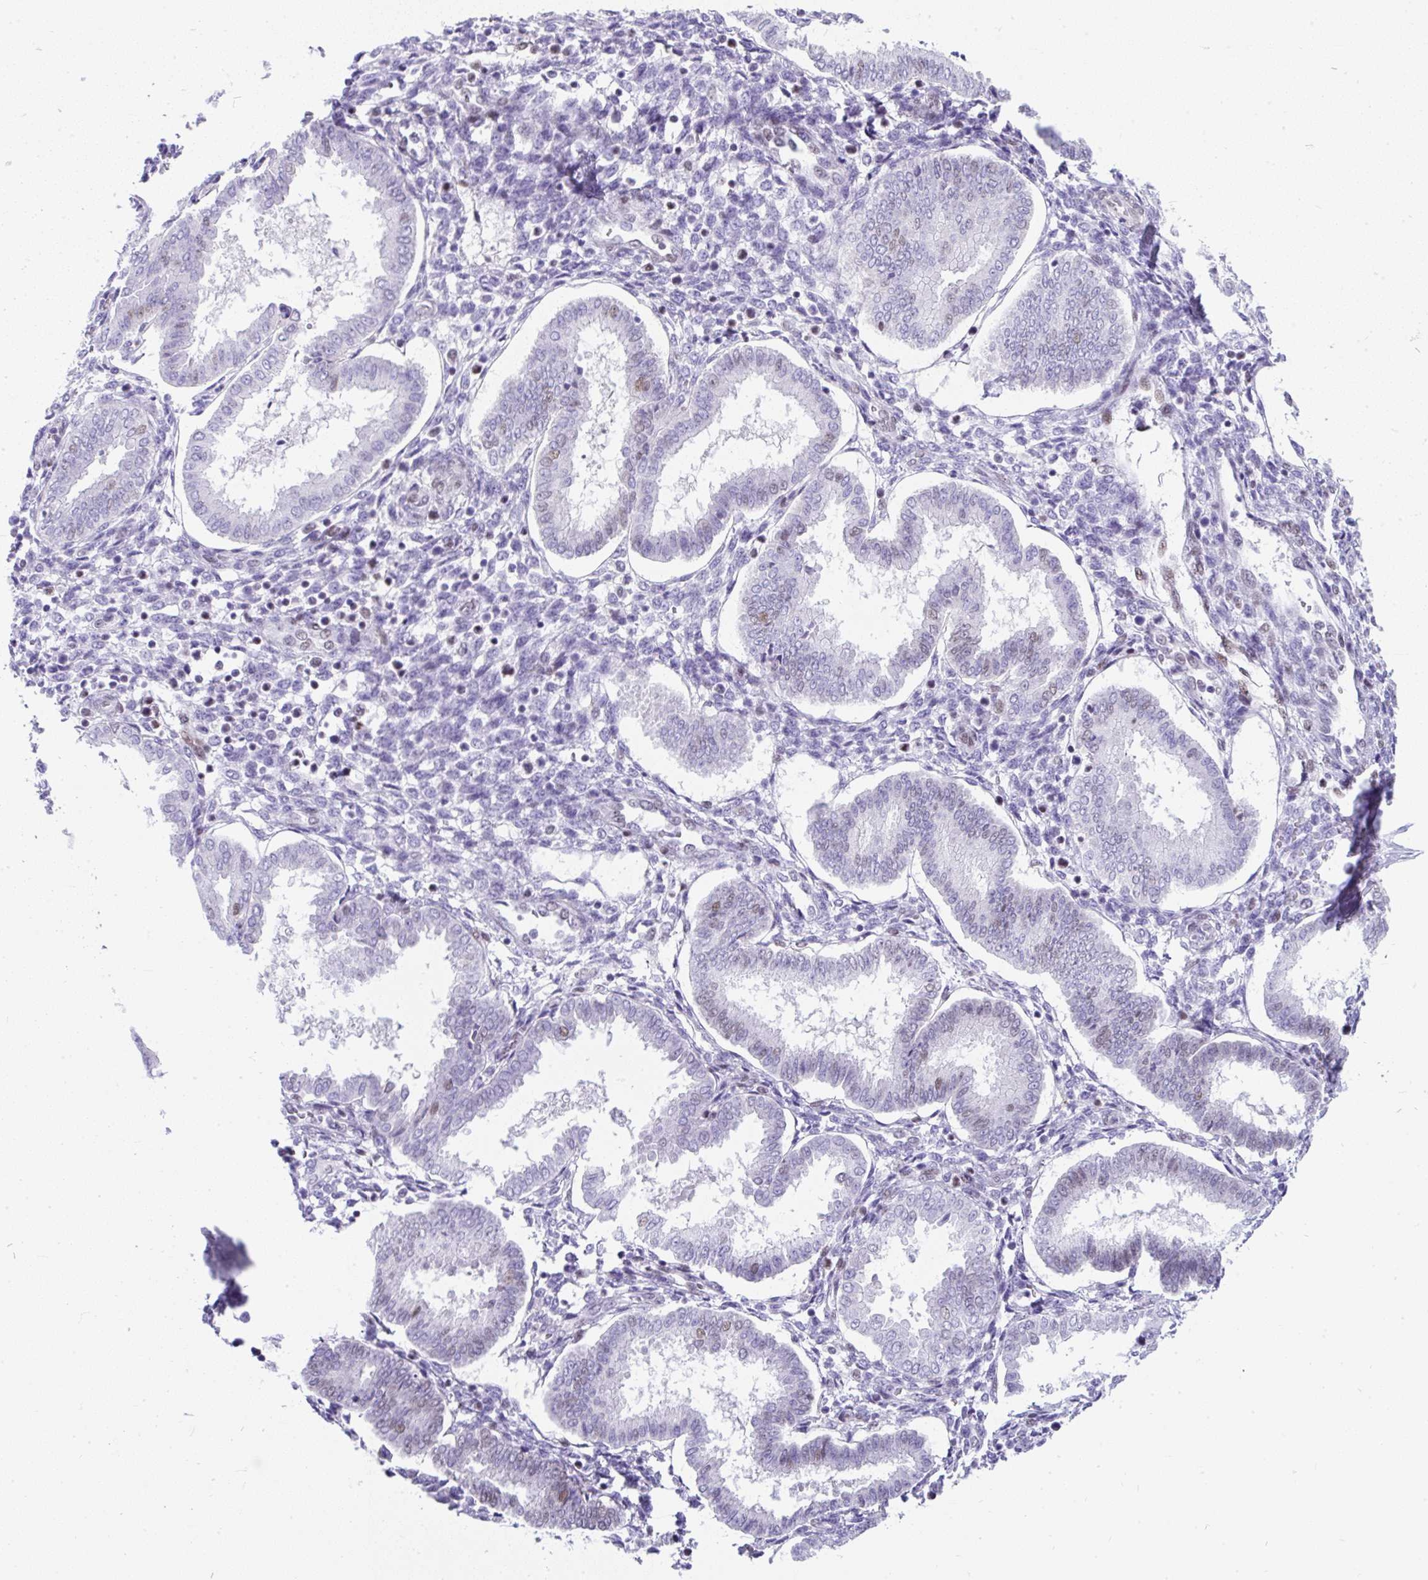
{"staining": {"intensity": "weak", "quantity": "<25%", "location": "nuclear"}, "tissue": "endometrium", "cell_type": "Cells in endometrial stroma", "image_type": "normal", "snomed": [{"axis": "morphology", "description": "Normal tissue, NOS"}, {"axis": "topography", "description": "Endometrium"}], "caption": "High power microscopy photomicrograph of an IHC image of unremarkable endometrium, revealing no significant positivity in cells in endometrial stroma. (Immunohistochemistry (ihc), brightfield microscopy, high magnification).", "gene": "PLCXD2", "patient": {"sex": "female", "age": 24}}